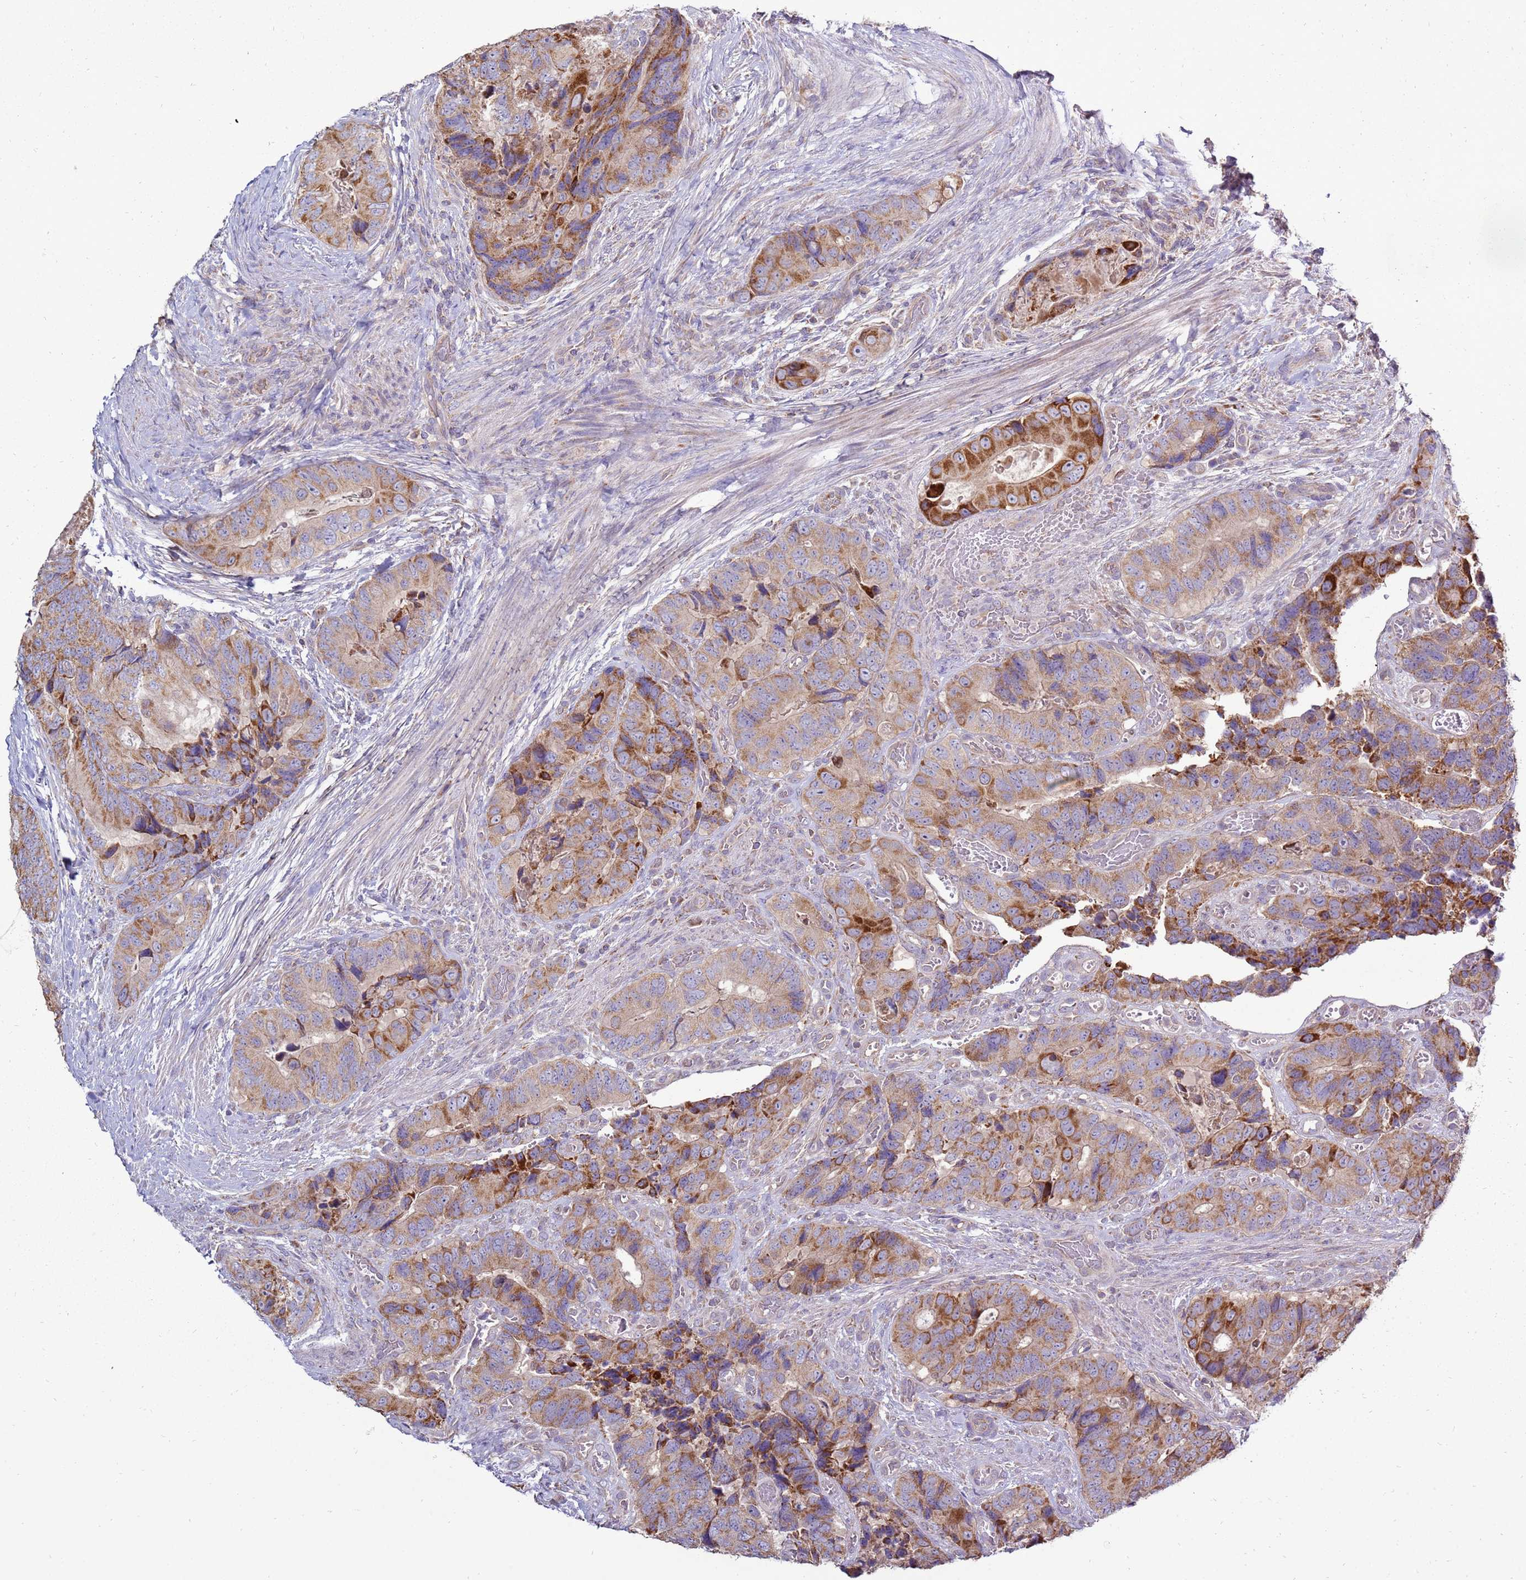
{"staining": {"intensity": "moderate", "quantity": ">75%", "location": "cytoplasmic/membranous"}, "tissue": "colorectal cancer", "cell_type": "Tumor cells", "image_type": "cancer", "snomed": [{"axis": "morphology", "description": "Adenocarcinoma, NOS"}, {"axis": "topography", "description": "Colon"}], "caption": "Tumor cells demonstrate medium levels of moderate cytoplasmic/membranous expression in about >75% of cells in human colorectal cancer. The protein of interest is stained brown, and the nuclei are stained in blue (DAB IHC with brightfield microscopy, high magnification).", "gene": "TRAPPC4", "patient": {"sex": "male", "age": 84}}